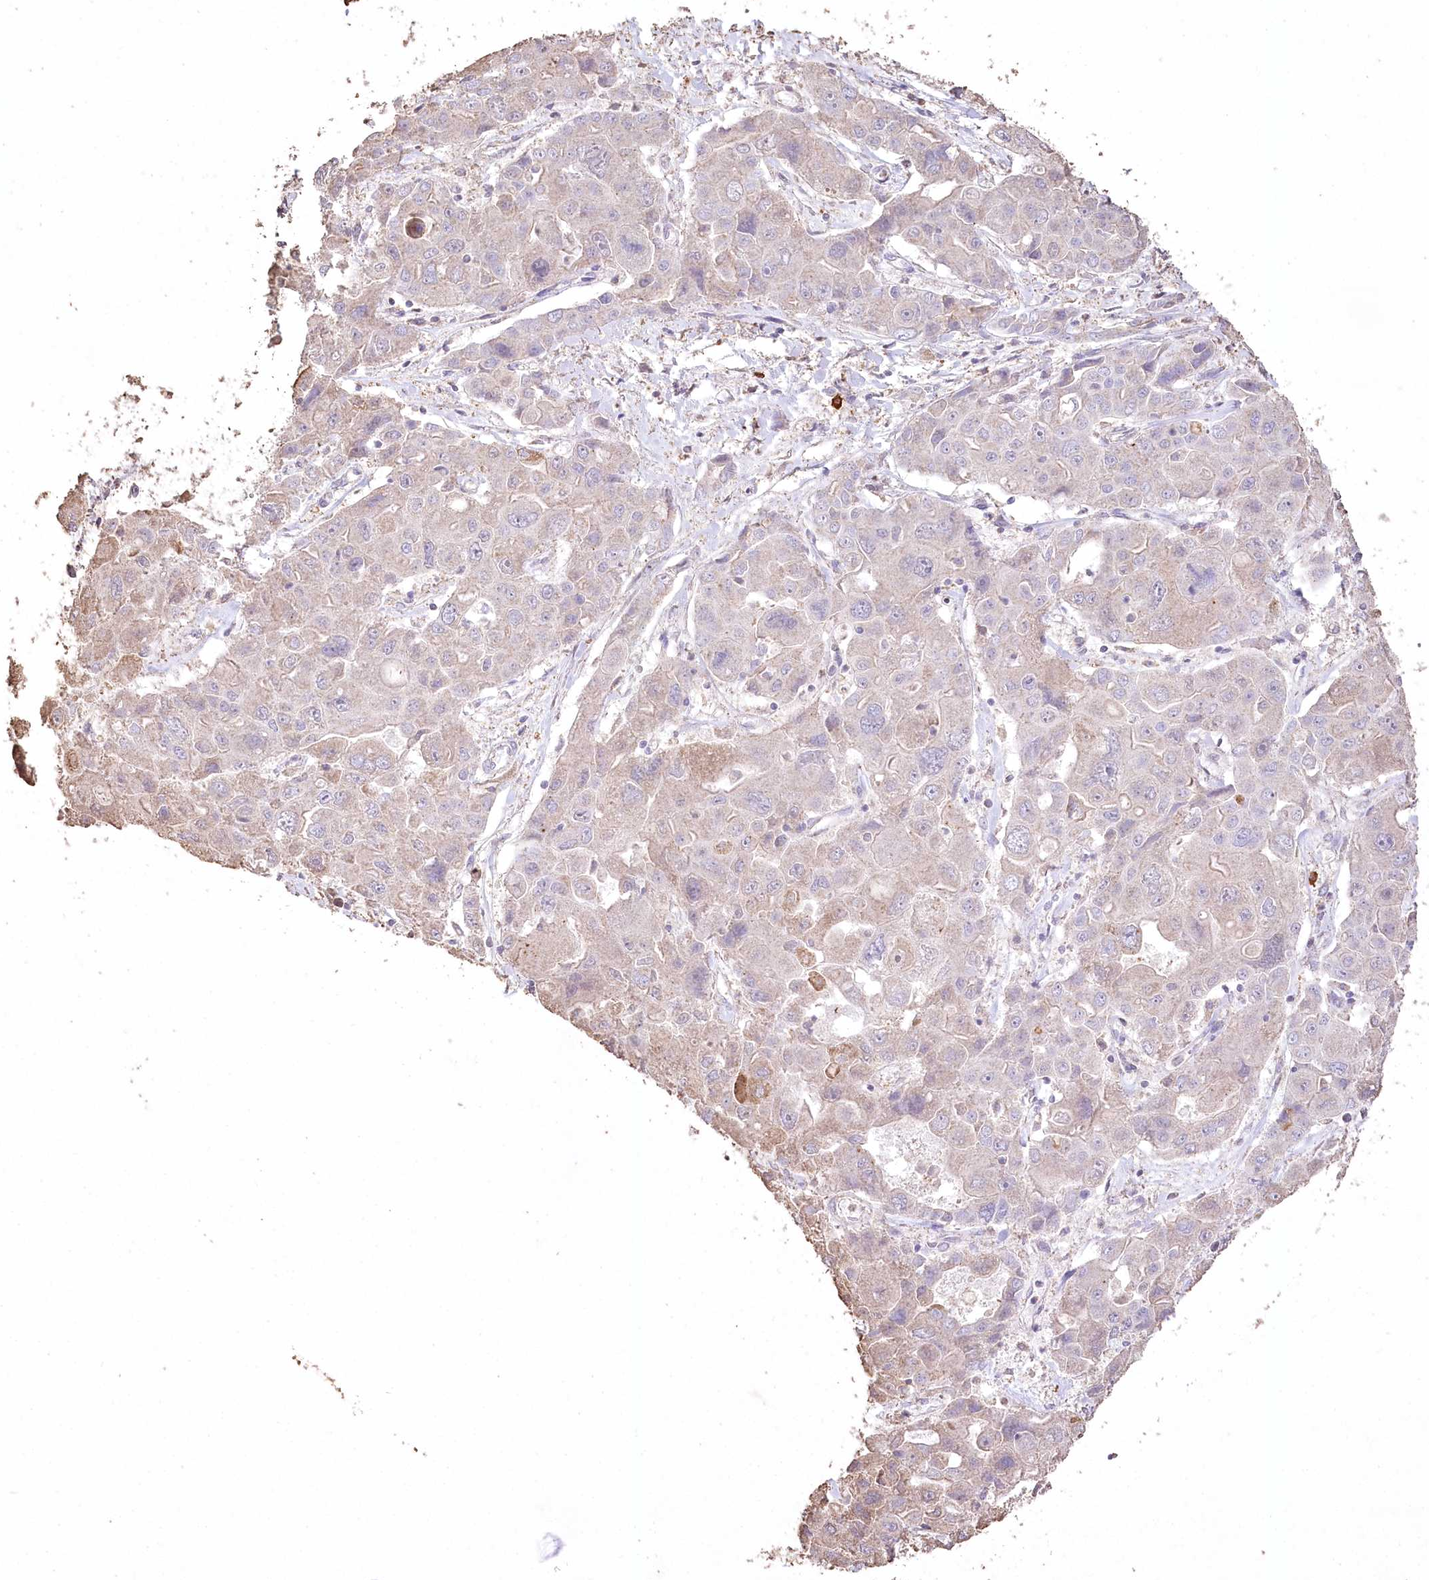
{"staining": {"intensity": "weak", "quantity": "<25%", "location": "cytoplasmic/membranous"}, "tissue": "liver cancer", "cell_type": "Tumor cells", "image_type": "cancer", "snomed": [{"axis": "morphology", "description": "Cholangiocarcinoma"}, {"axis": "topography", "description": "Liver"}], "caption": "Immunohistochemistry of human liver cancer shows no positivity in tumor cells.", "gene": "IREB2", "patient": {"sex": "male", "age": 67}}